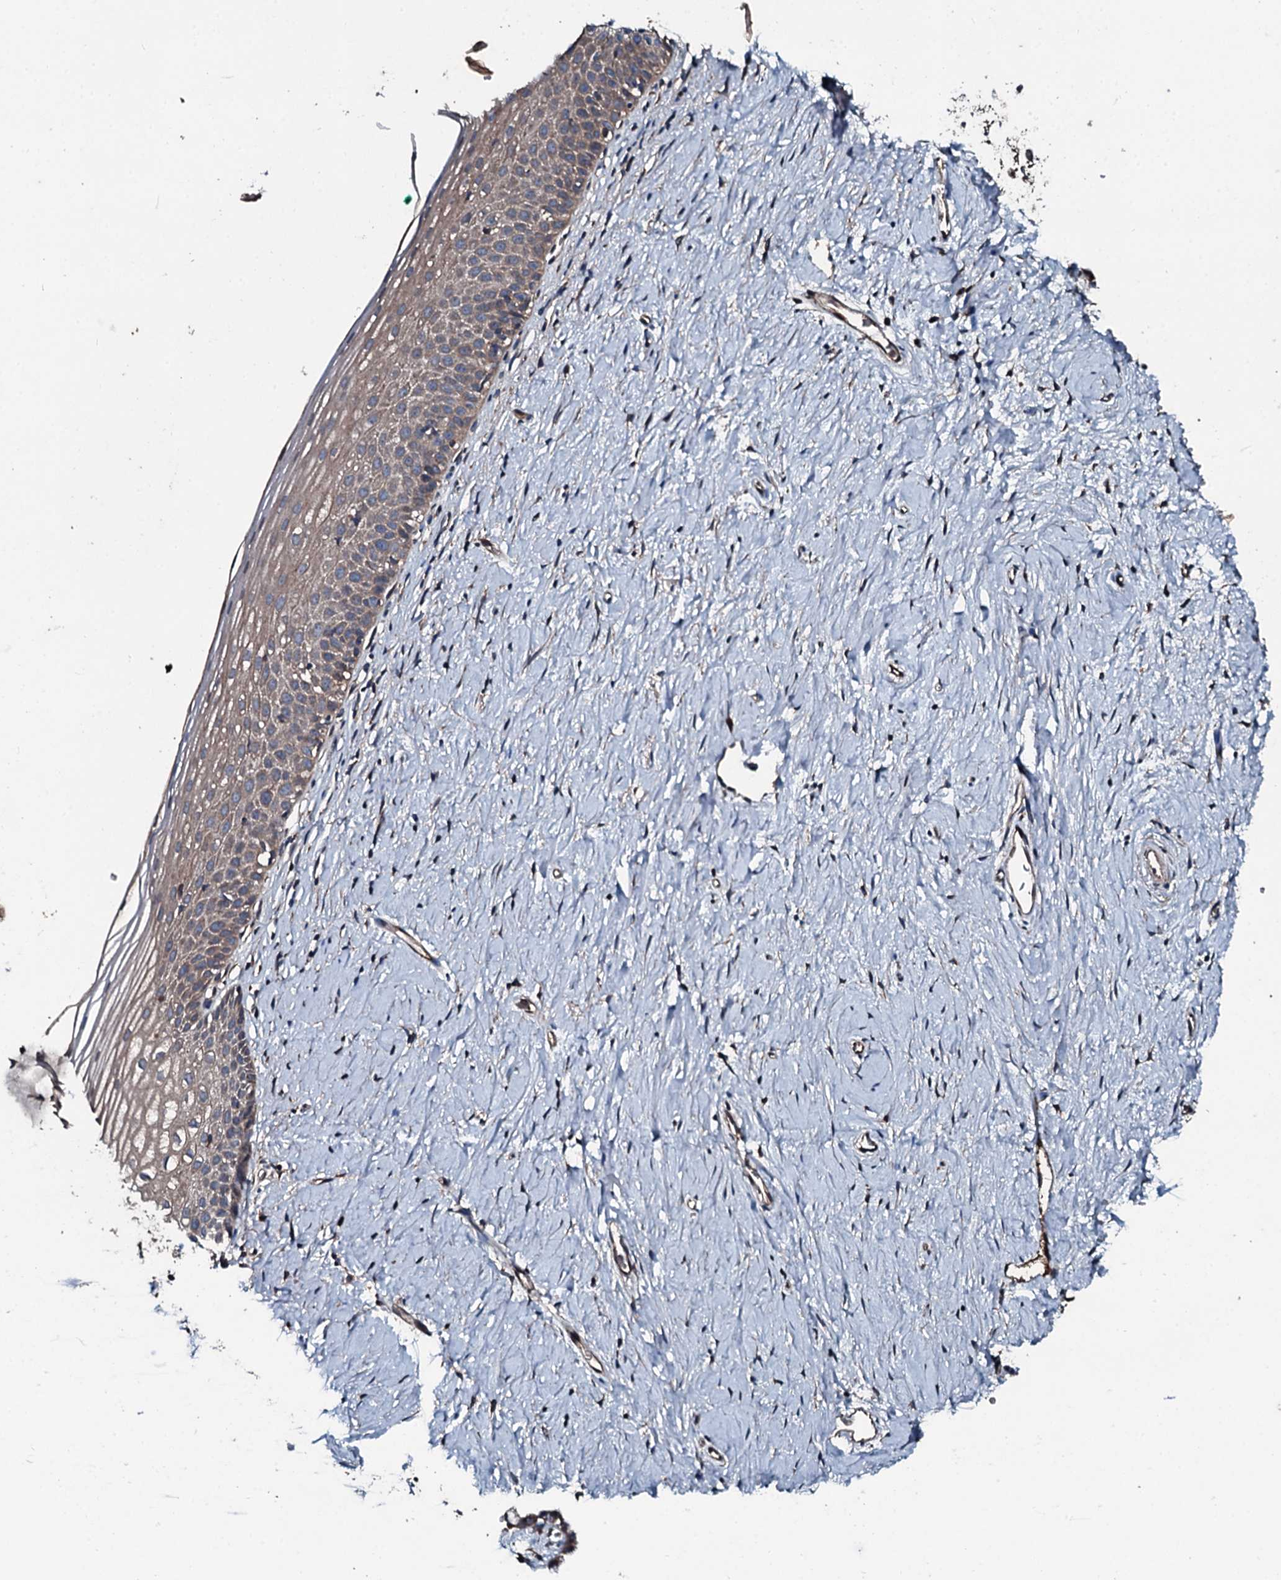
{"staining": {"intensity": "moderate", "quantity": ">75%", "location": "cytoplasmic/membranous"}, "tissue": "cervix", "cell_type": "Glandular cells", "image_type": "normal", "snomed": [{"axis": "morphology", "description": "Normal tissue, NOS"}, {"axis": "topography", "description": "Cervix"}], "caption": "The histopathology image reveals staining of unremarkable cervix, revealing moderate cytoplasmic/membranous protein positivity (brown color) within glandular cells.", "gene": "AARS1", "patient": {"sex": "female", "age": 57}}